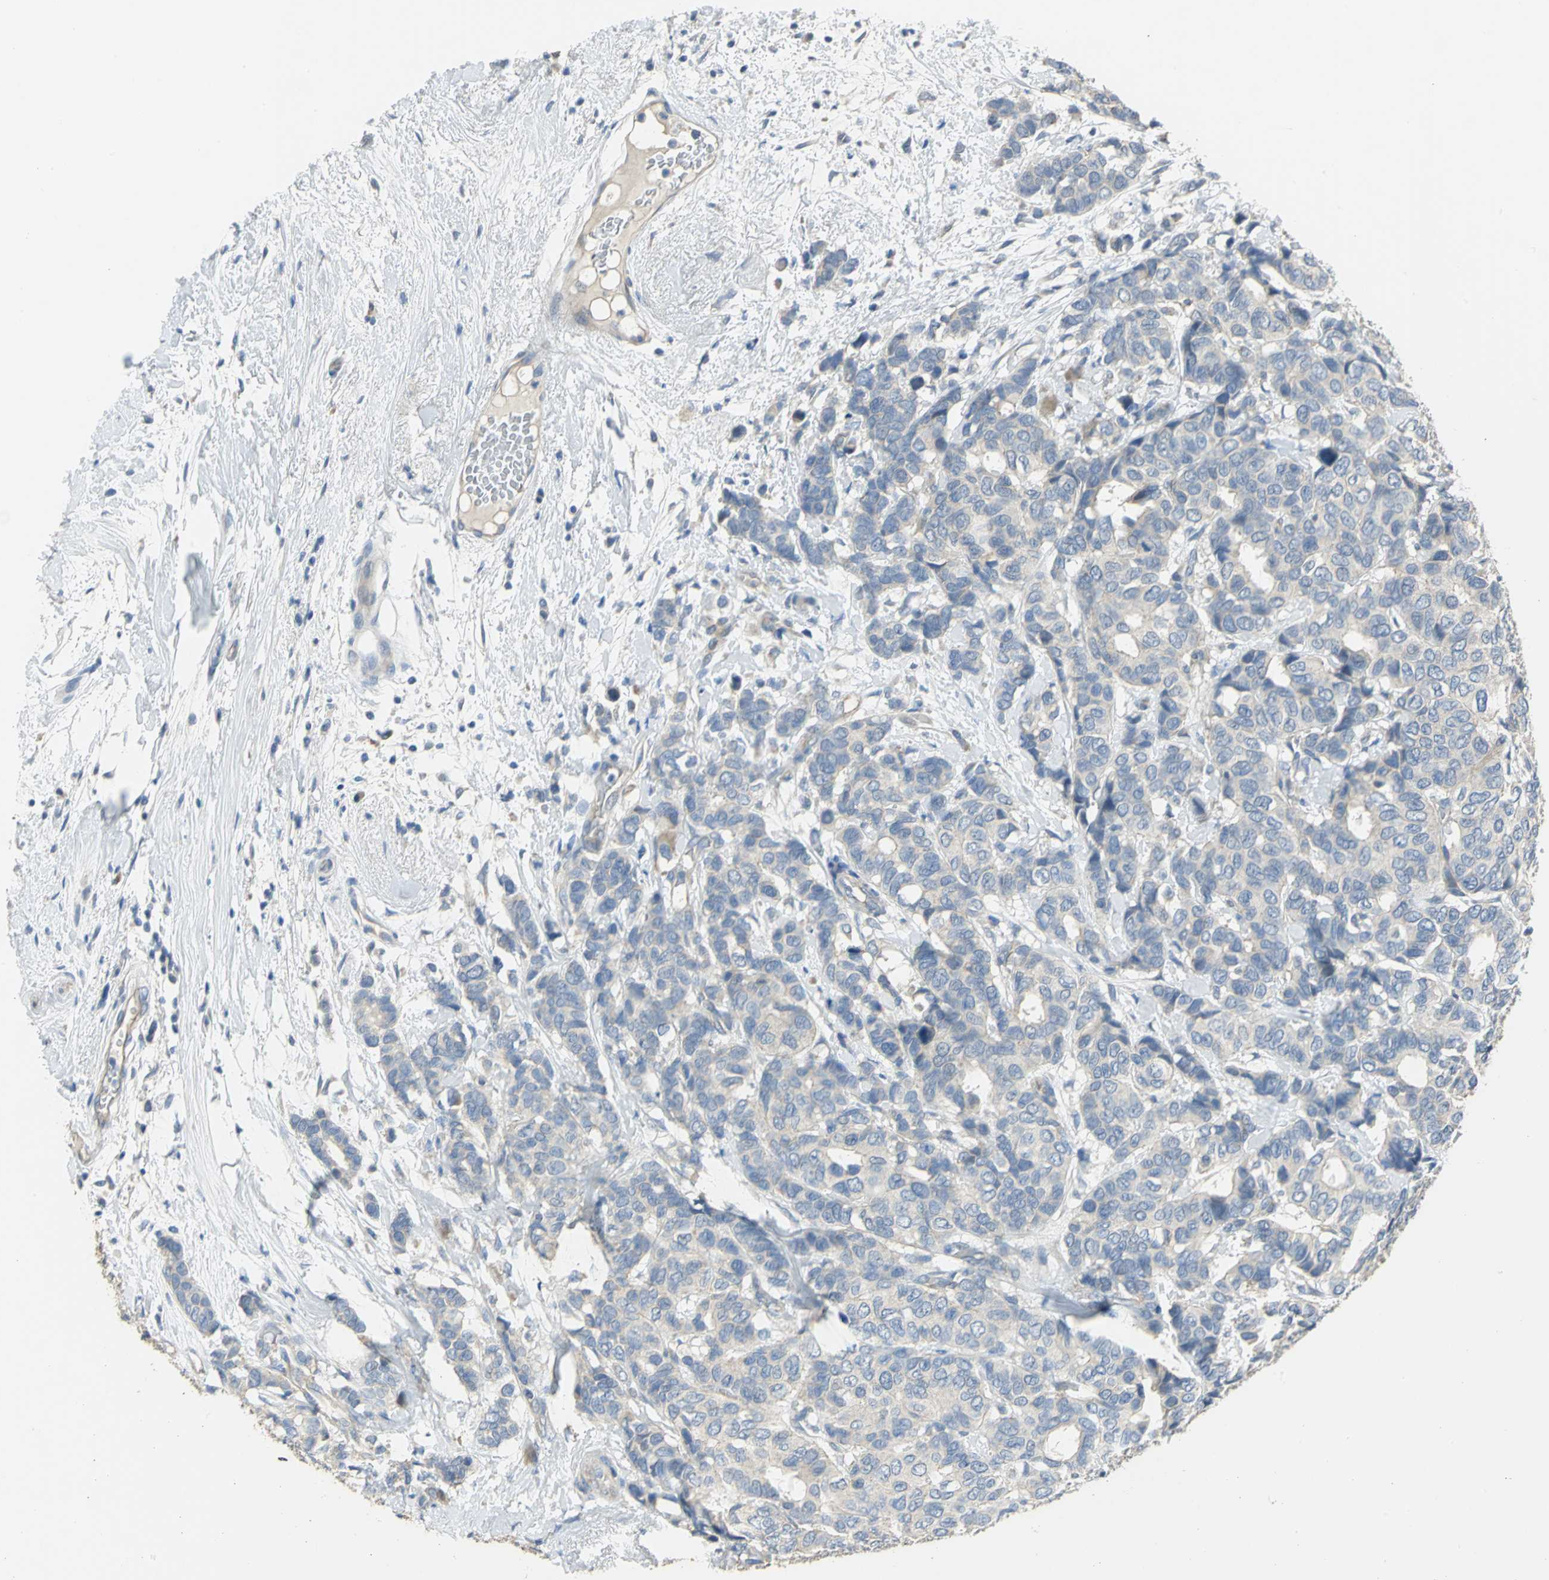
{"staining": {"intensity": "negative", "quantity": "none", "location": "none"}, "tissue": "breast cancer", "cell_type": "Tumor cells", "image_type": "cancer", "snomed": [{"axis": "morphology", "description": "Duct carcinoma"}, {"axis": "topography", "description": "Breast"}], "caption": "High power microscopy photomicrograph of an IHC image of intraductal carcinoma (breast), revealing no significant staining in tumor cells.", "gene": "HTR1F", "patient": {"sex": "female", "age": 87}}